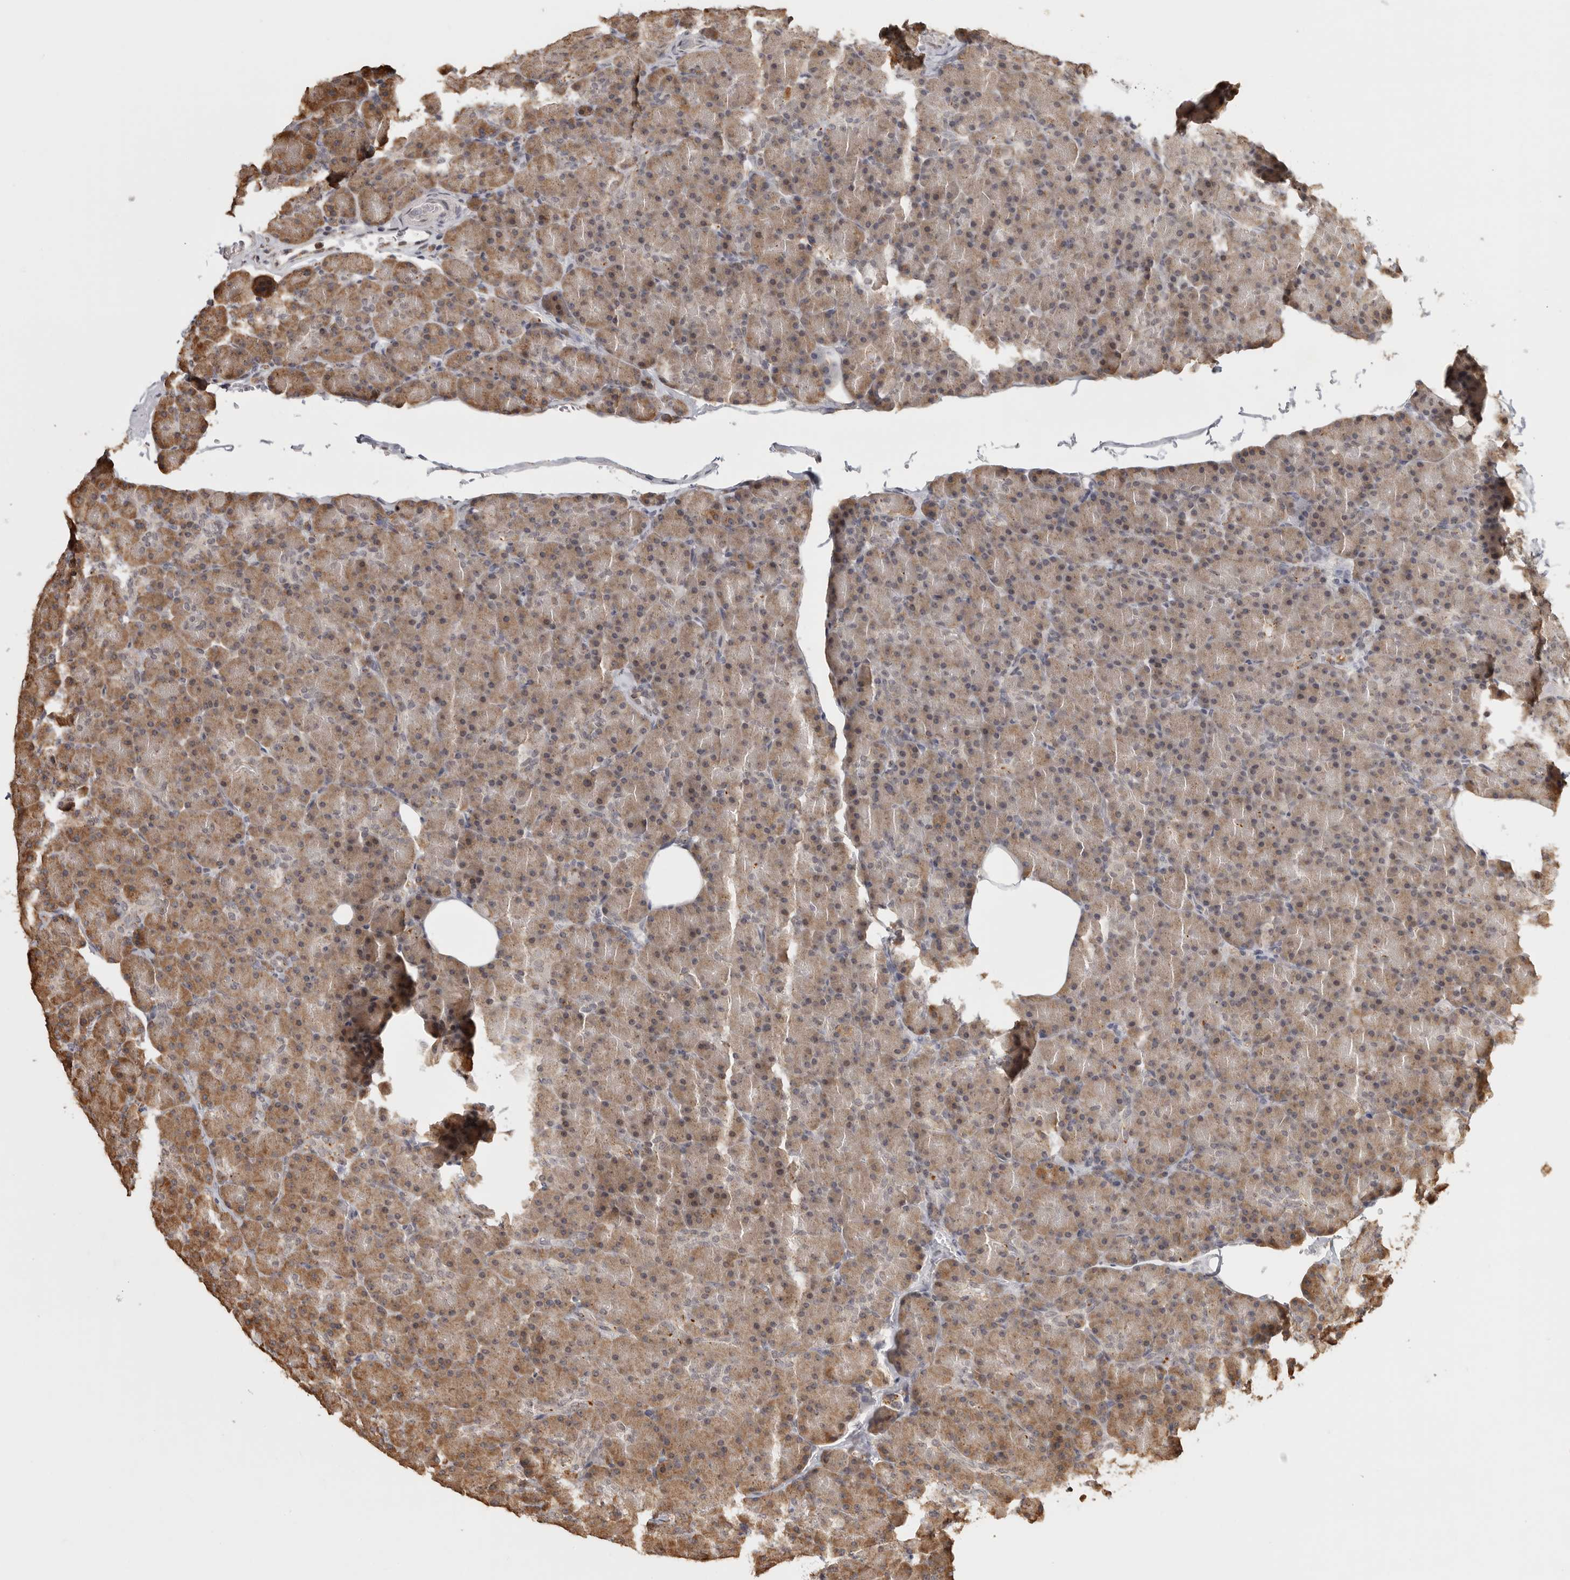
{"staining": {"intensity": "moderate", "quantity": ">75%", "location": "cytoplasmic/membranous"}, "tissue": "pancreas", "cell_type": "Exocrine glandular cells", "image_type": "normal", "snomed": [{"axis": "morphology", "description": "Normal tissue, NOS"}, {"axis": "topography", "description": "Pancreas"}], "caption": "Pancreas stained with immunohistochemistry (IHC) exhibits moderate cytoplasmic/membranous expression in about >75% of exocrine glandular cells.", "gene": "ZNF83", "patient": {"sex": "female", "age": 43}}